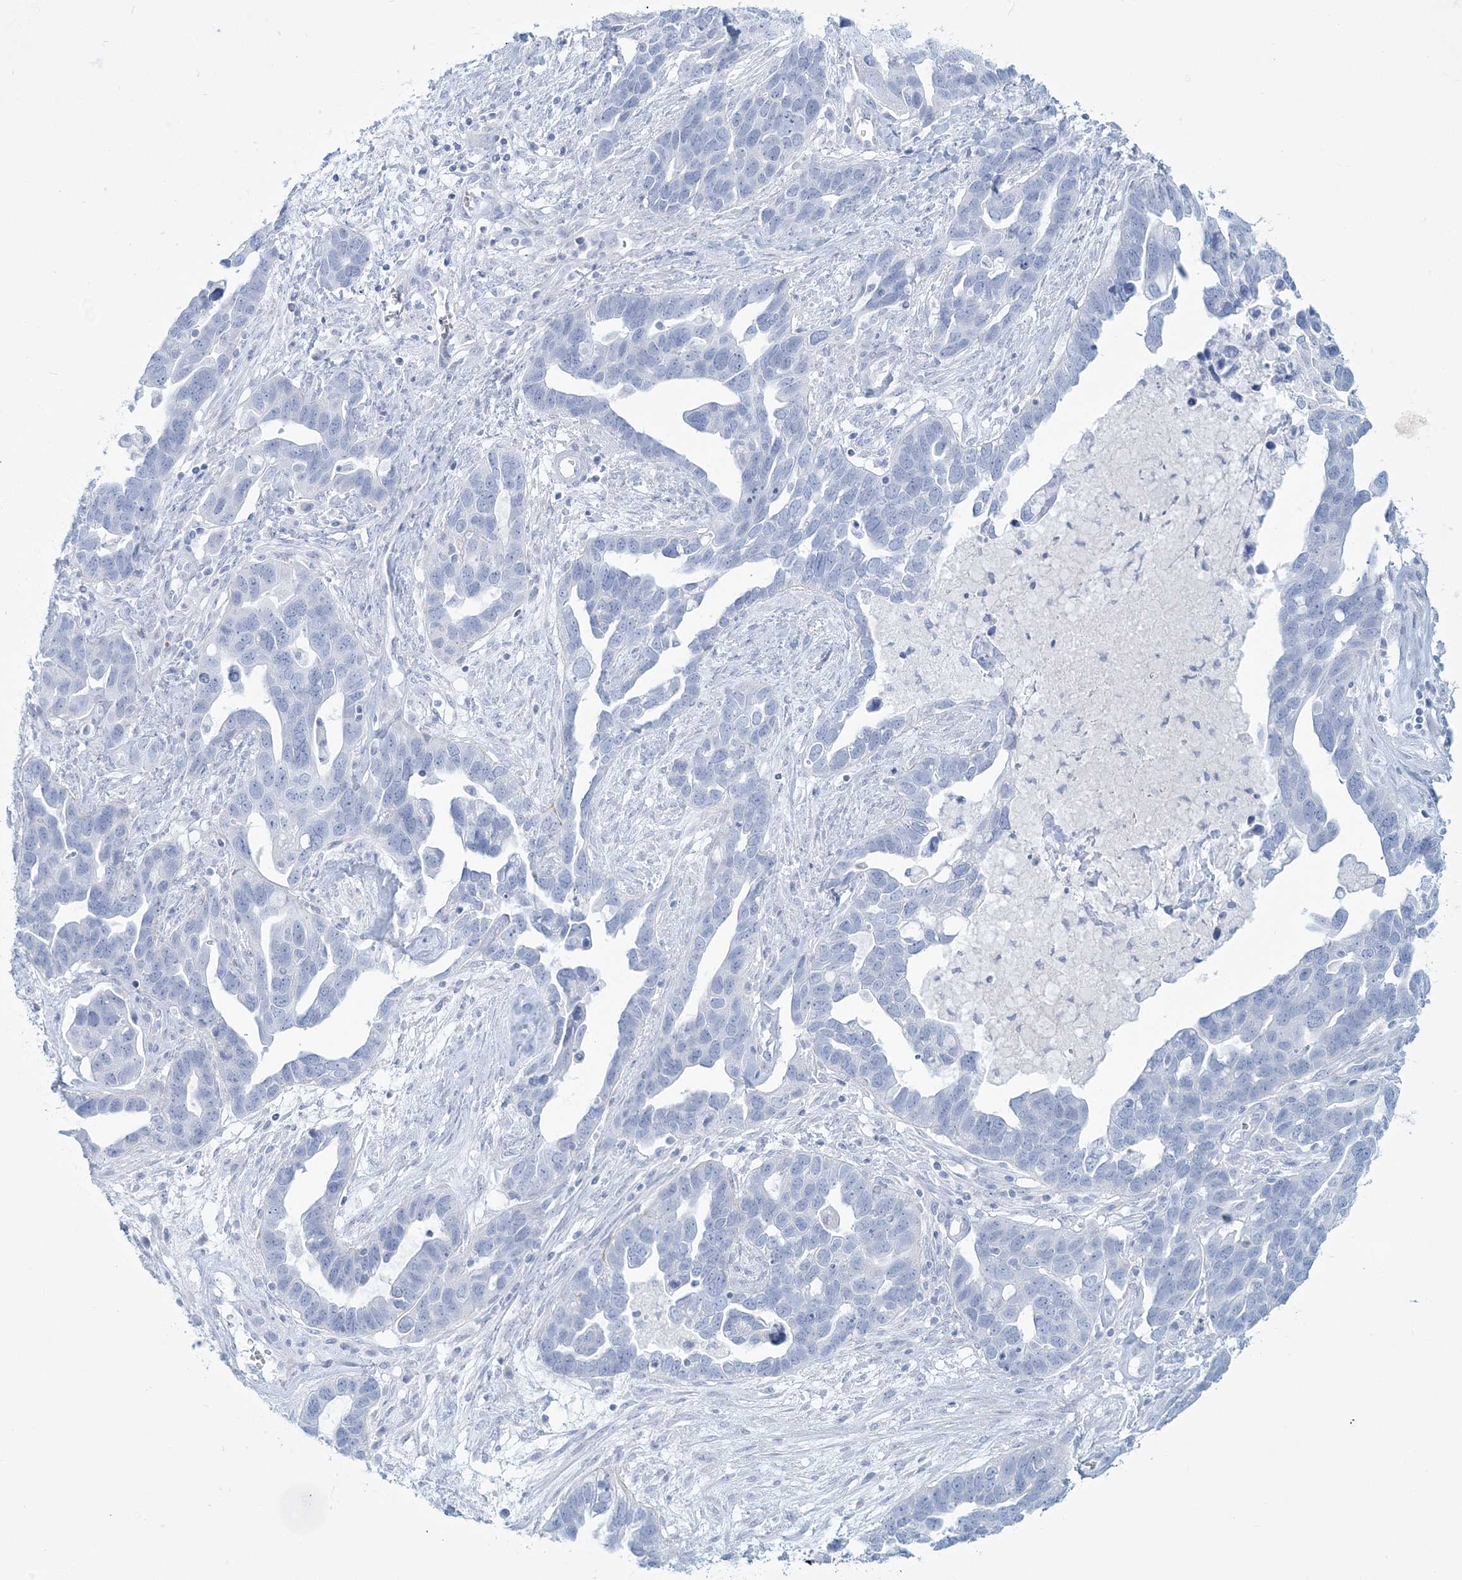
{"staining": {"intensity": "negative", "quantity": "none", "location": "none"}, "tissue": "ovarian cancer", "cell_type": "Tumor cells", "image_type": "cancer", "snomed": [{"axis": "morphology", "description": "Cystadenocarcinoma, serous, NOS"}, {"axis": "topography", "description": "Ovary"}], "caption": "Tumor cells are negative for protein expression in human ovarian cancer.", "gene": "ADGB", "patient": {"sex": "female", "age": 54}}